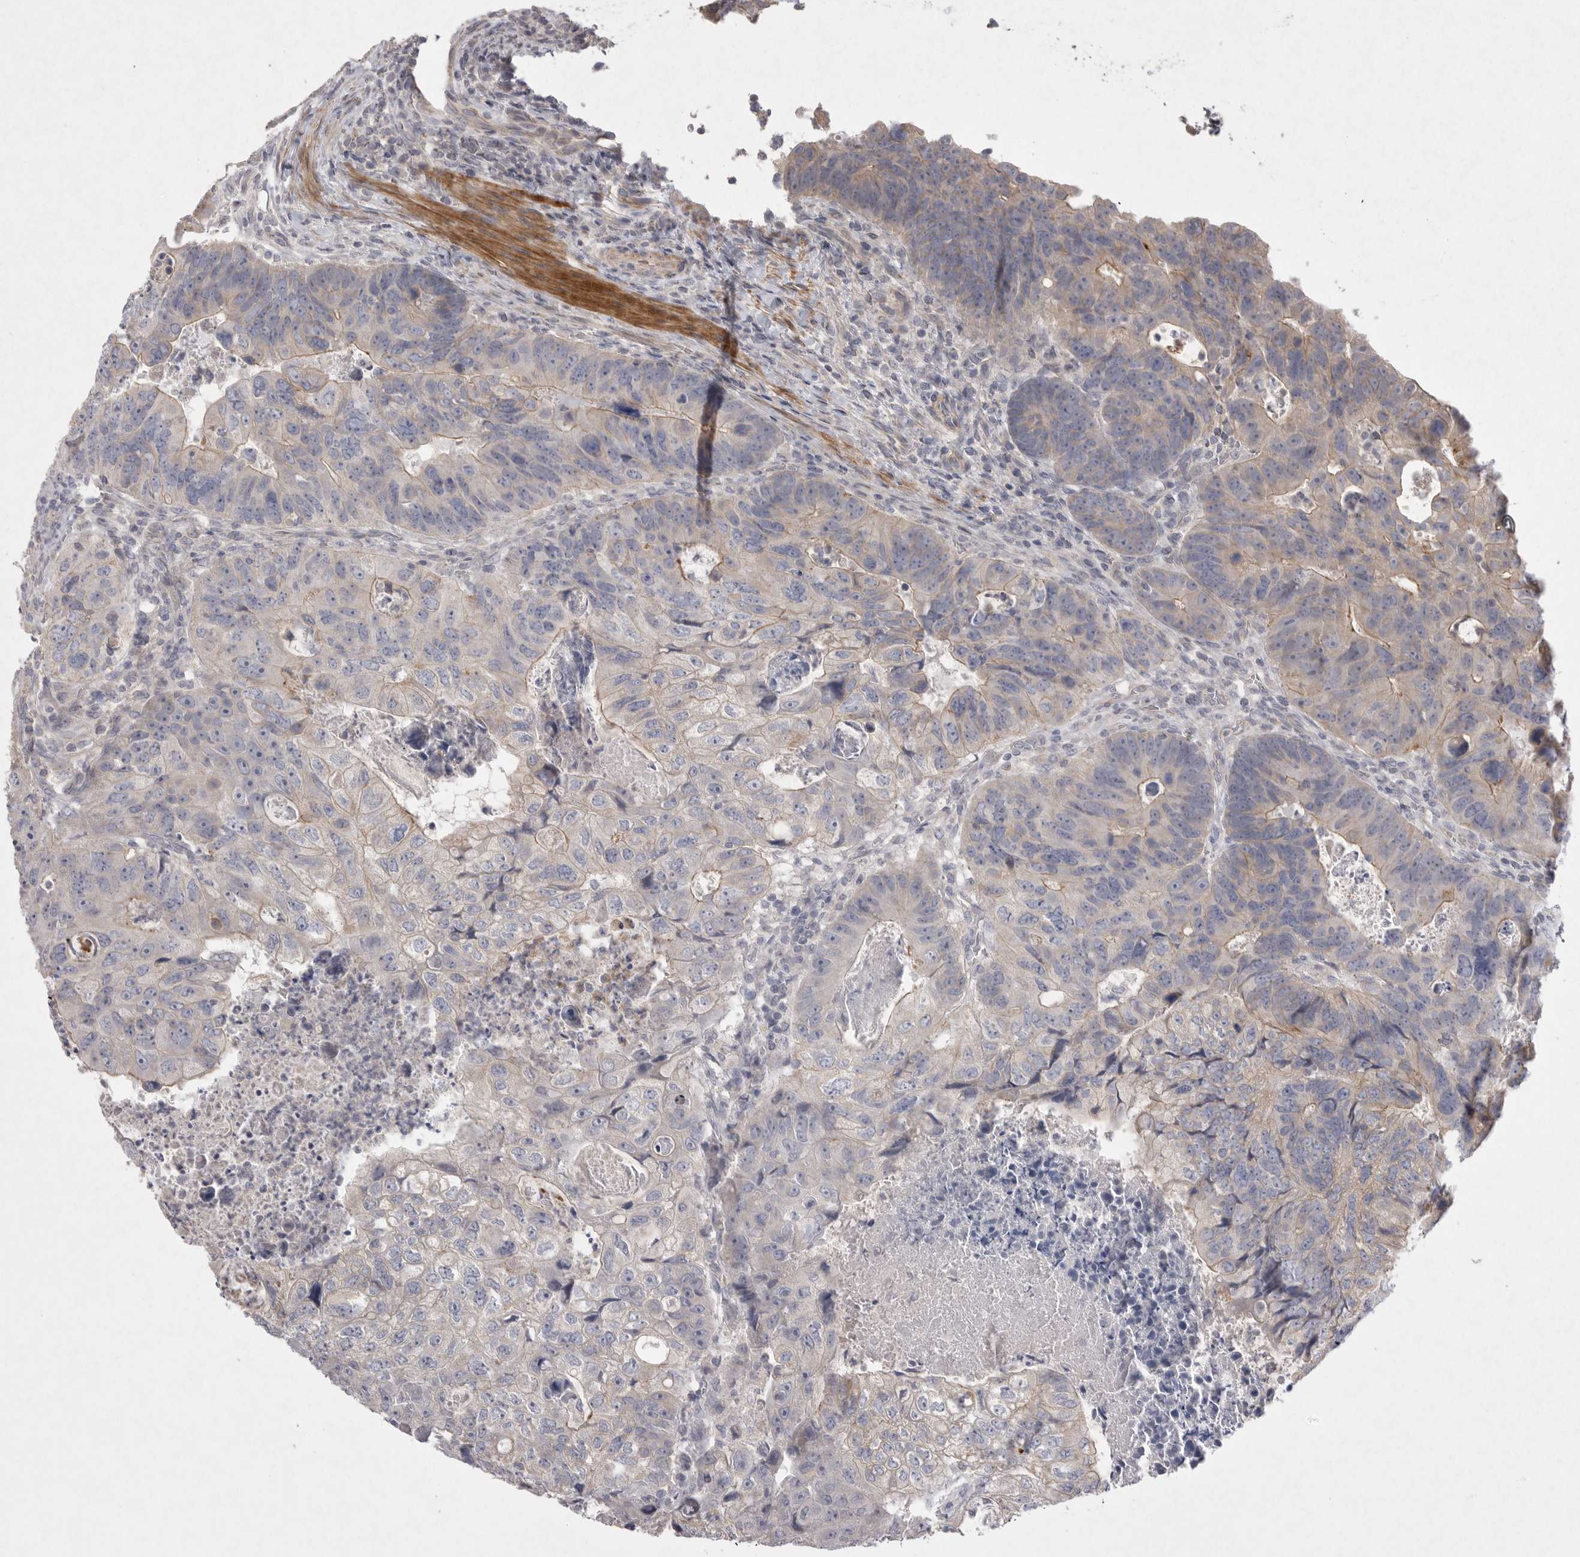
{"staining": {"intensity": "weak", "quantity": "<25%", "location": "cytoplasmic/membranous"}, "tissue": "colorectal cancer", "cell_type": "Tumor cells", "image_type": "cancer", "snomed": [{"axis": "morphology", "description": "Adenocarcinoma, NOS"}, {"axis": "topography", "description": "Rectum"}], "caption": "This is a micrograph of IHC staining of adenocarcinoma (colorectal), which shows no positivity in tumor cells. (Brightfield microscopy of DAB (3,3'-diaminobenzidine) immunohistochemistry (IHC) at high magnification).", "gene": "VANGL2", "patient": {"sex": "male", "age": 59}}